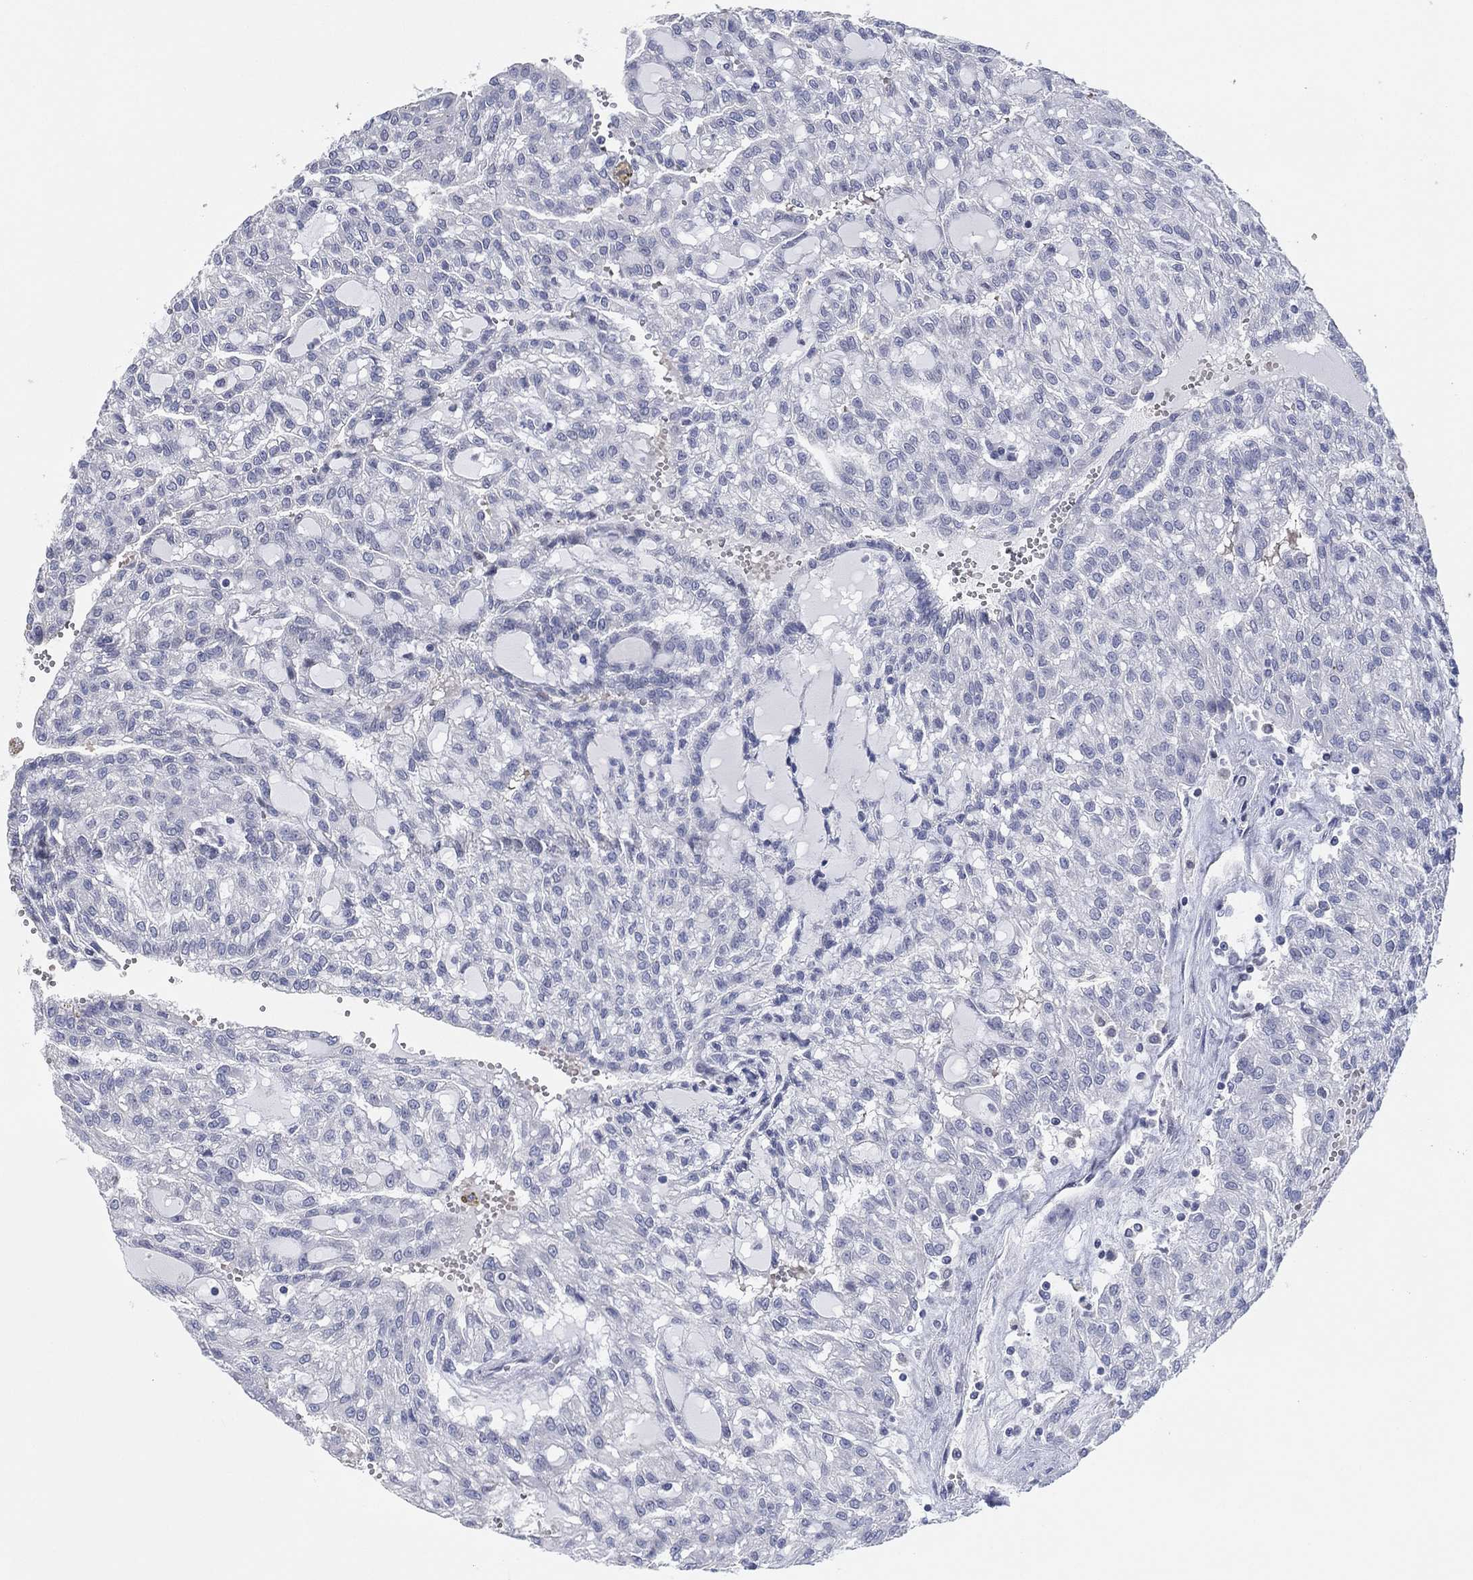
{"staining": {"intensity": "negative", "quantity": "none", "location": "none"}, "tissue": "renal cancer", "cell_type": "Tumor cells", "image_type": "cancer", "snomed": [{"axis": "morphology", "description": "Adenocarcinoma, NOS"}, {"axis": "topography", "description": "Kidney"}], "caption": "A photomicrograph of human adenocarcinoma (renal) is negative for staining in tumor cells.", "gene": "CFTR", "patient": {"sex": "male", "age": 63}}